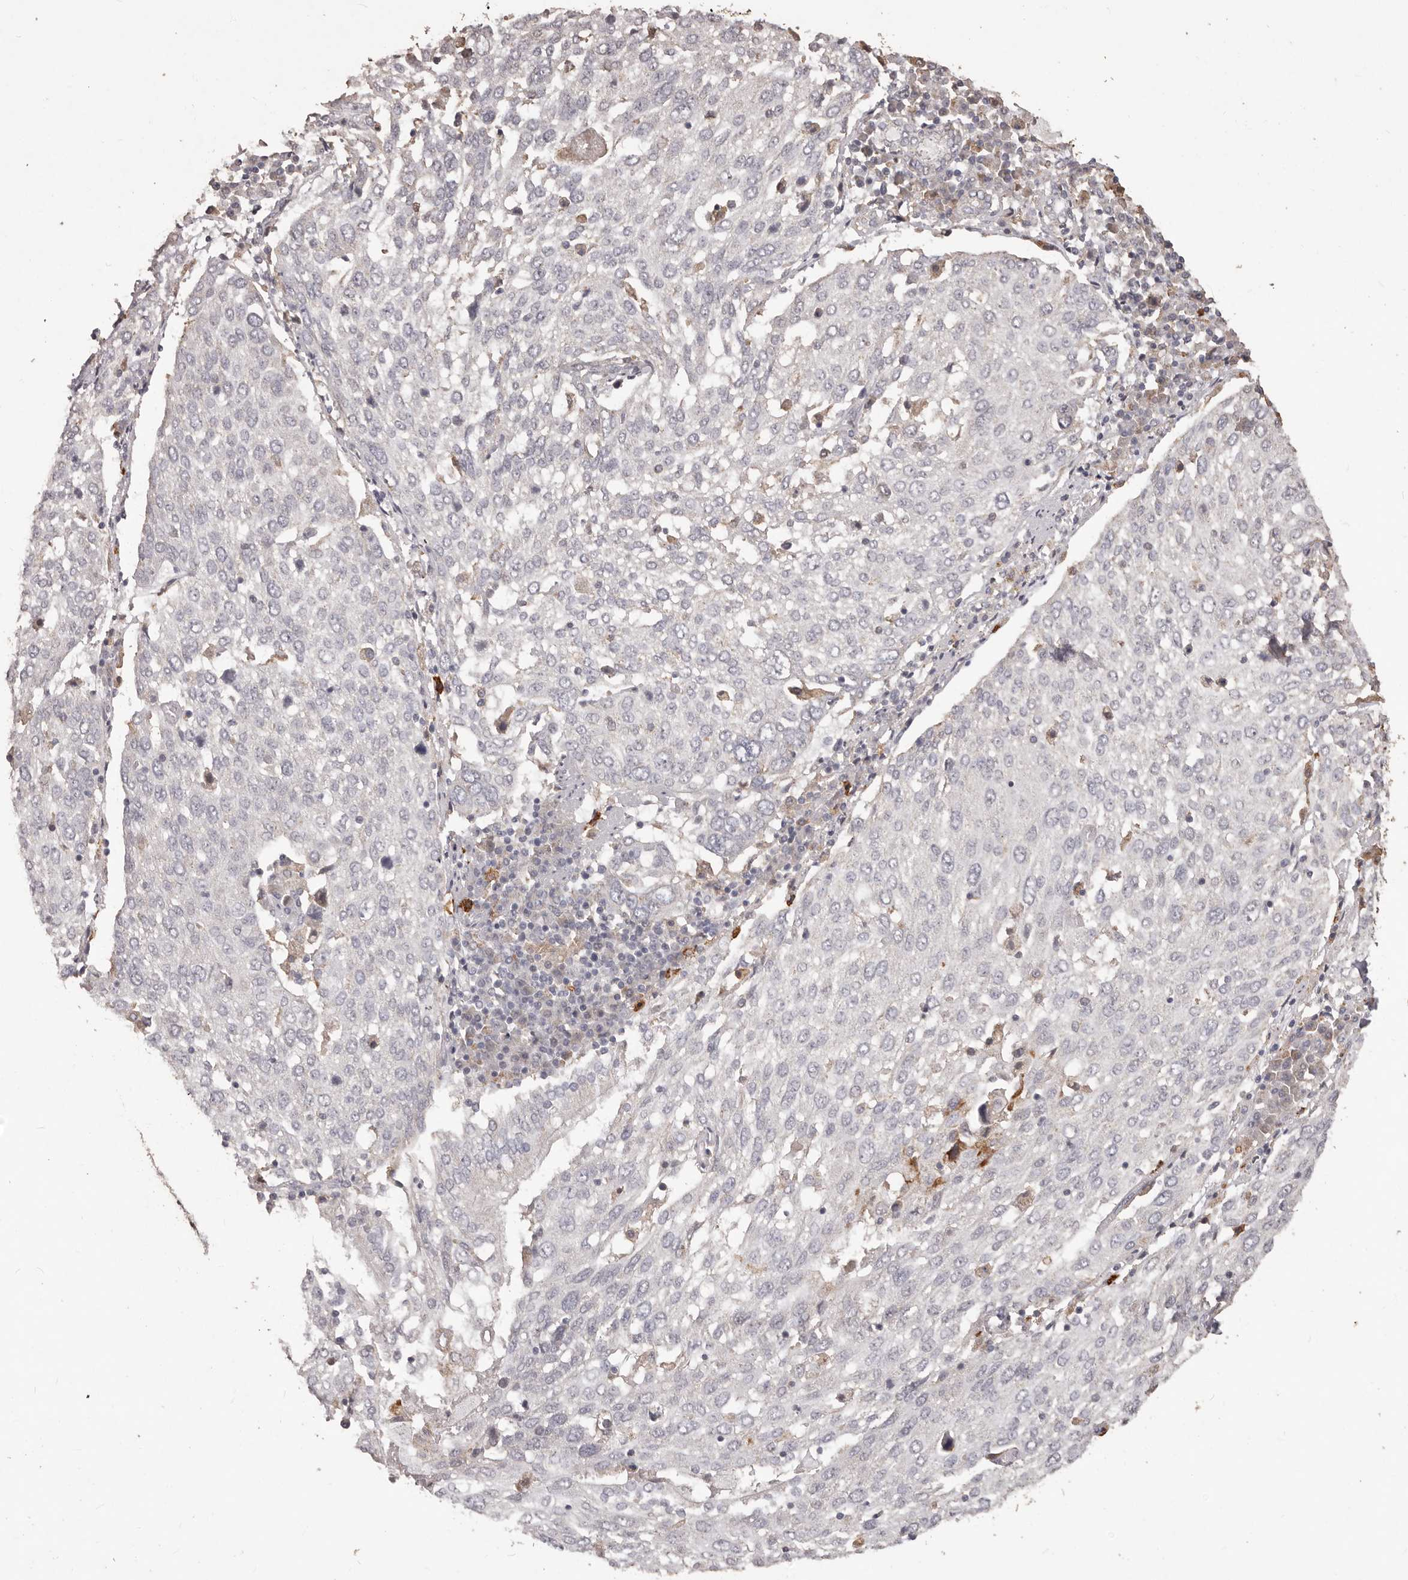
{"staining": {"intensity": "negative", "quantity": "none", "location": "none"}, "tissue": "lung cancer", "cell_type": "Tumor cells", "image_type": "cancer", "snomed": [{"axis": "morphology", "description": "Squamous cell carcinoma, NOS"}, {"axis": "topography", "description": "Lung"}], "caption": "Immunohistochemistry (IHC) of lung cancer (squamous cell carcinoma) shows no expression in tumor cells.", "gene": "PRSS27", "patient": {"sex": "male", "age": 65}}